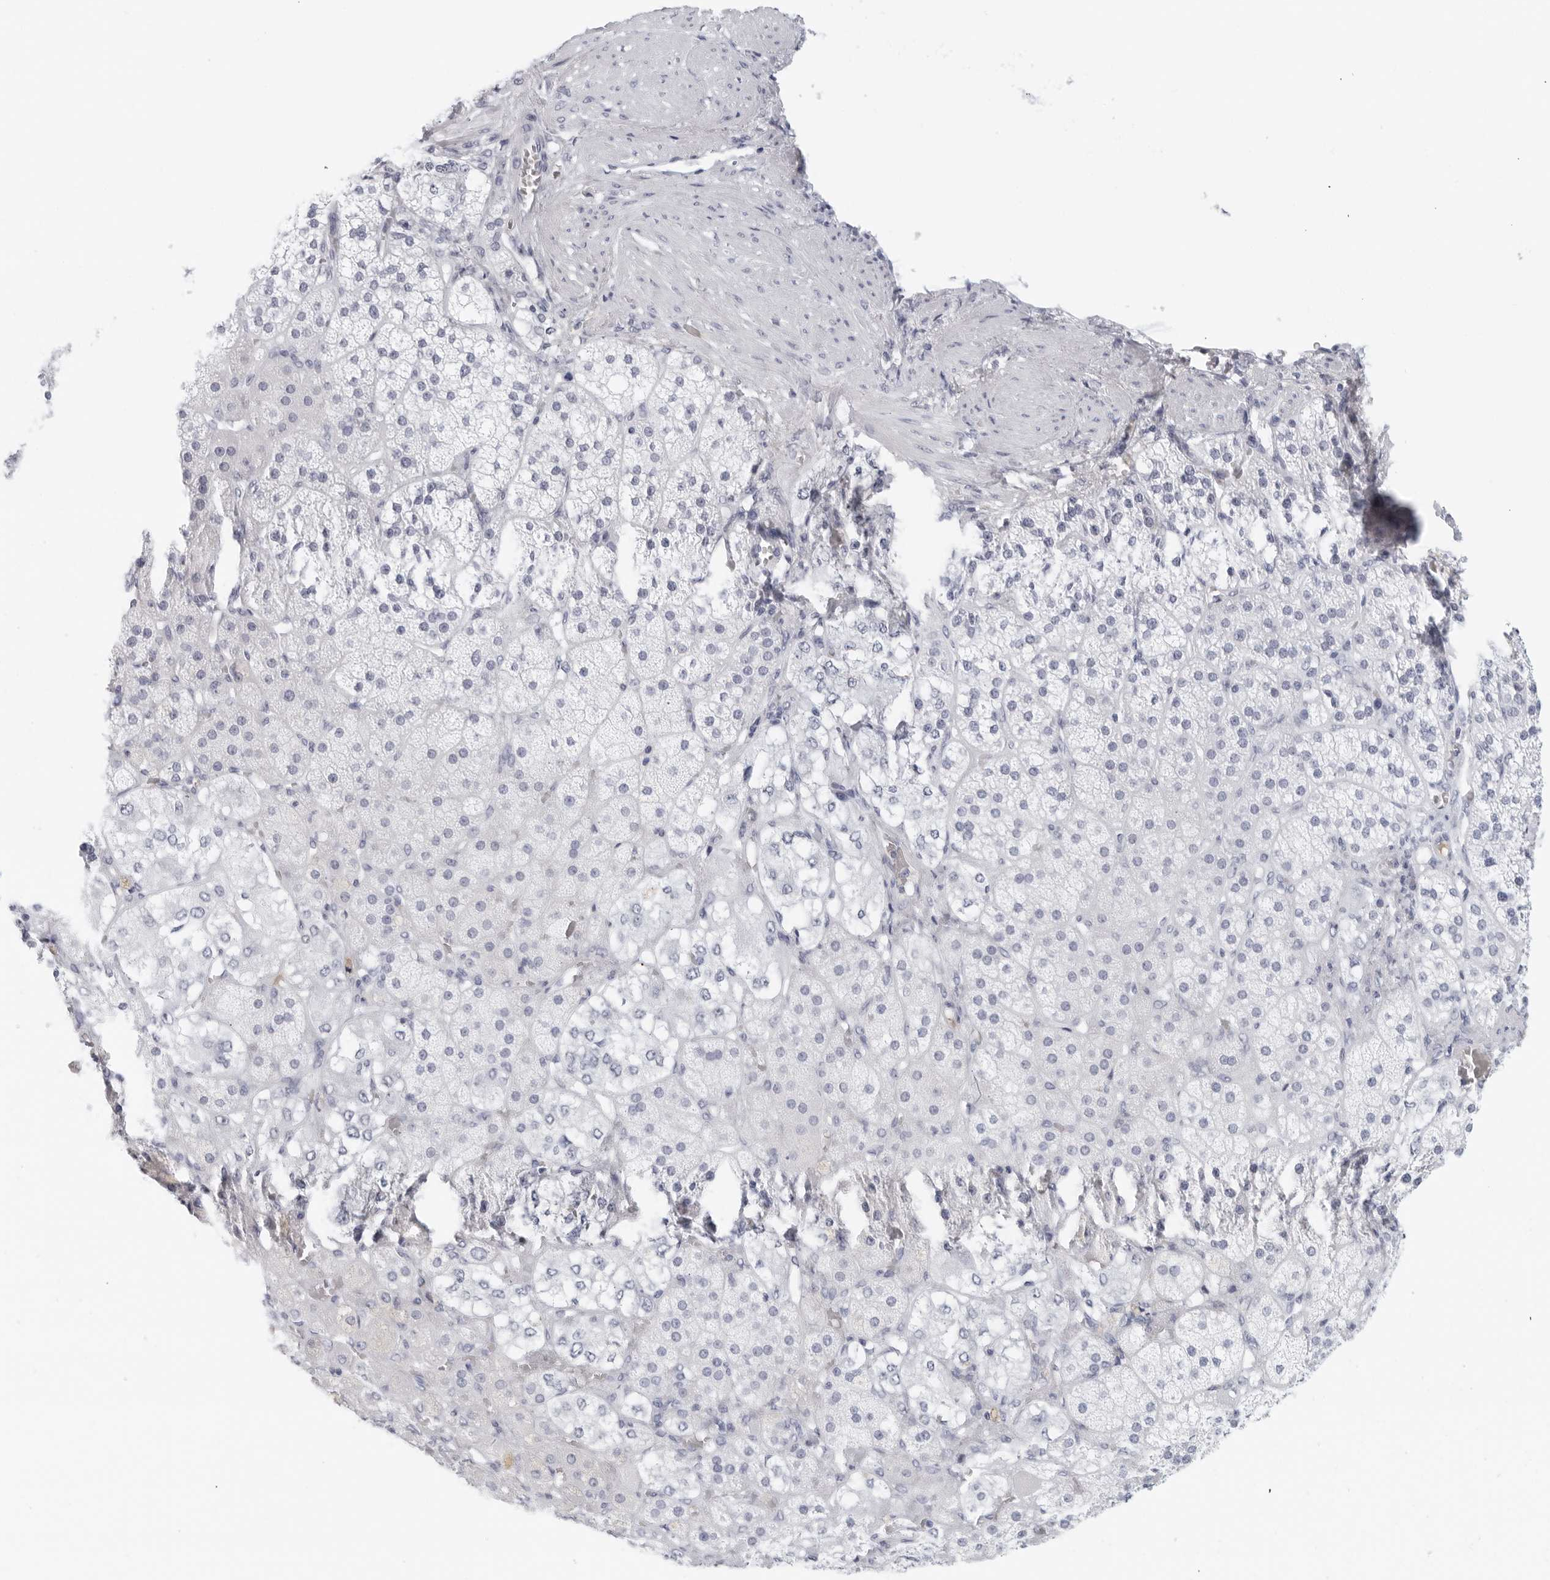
{"staining": {"intensity": "negative", "quantity": "none", "location": "none"}, "tissue": "adrenal gland", "cell_type": "Glandular cells", "image_type": "normal", "snomed": [{"axis": "morphology", "description": "Normal tissue, NOS"}, {"axis": "topography", "description": "Adrenal gland"}], "caption": "This is an immunohistochemistry micrograph of benign adrenal gland. There is no staining in glandular cells.", "gene": "FGG", "patient": {"sex": "male", "age": 57}}